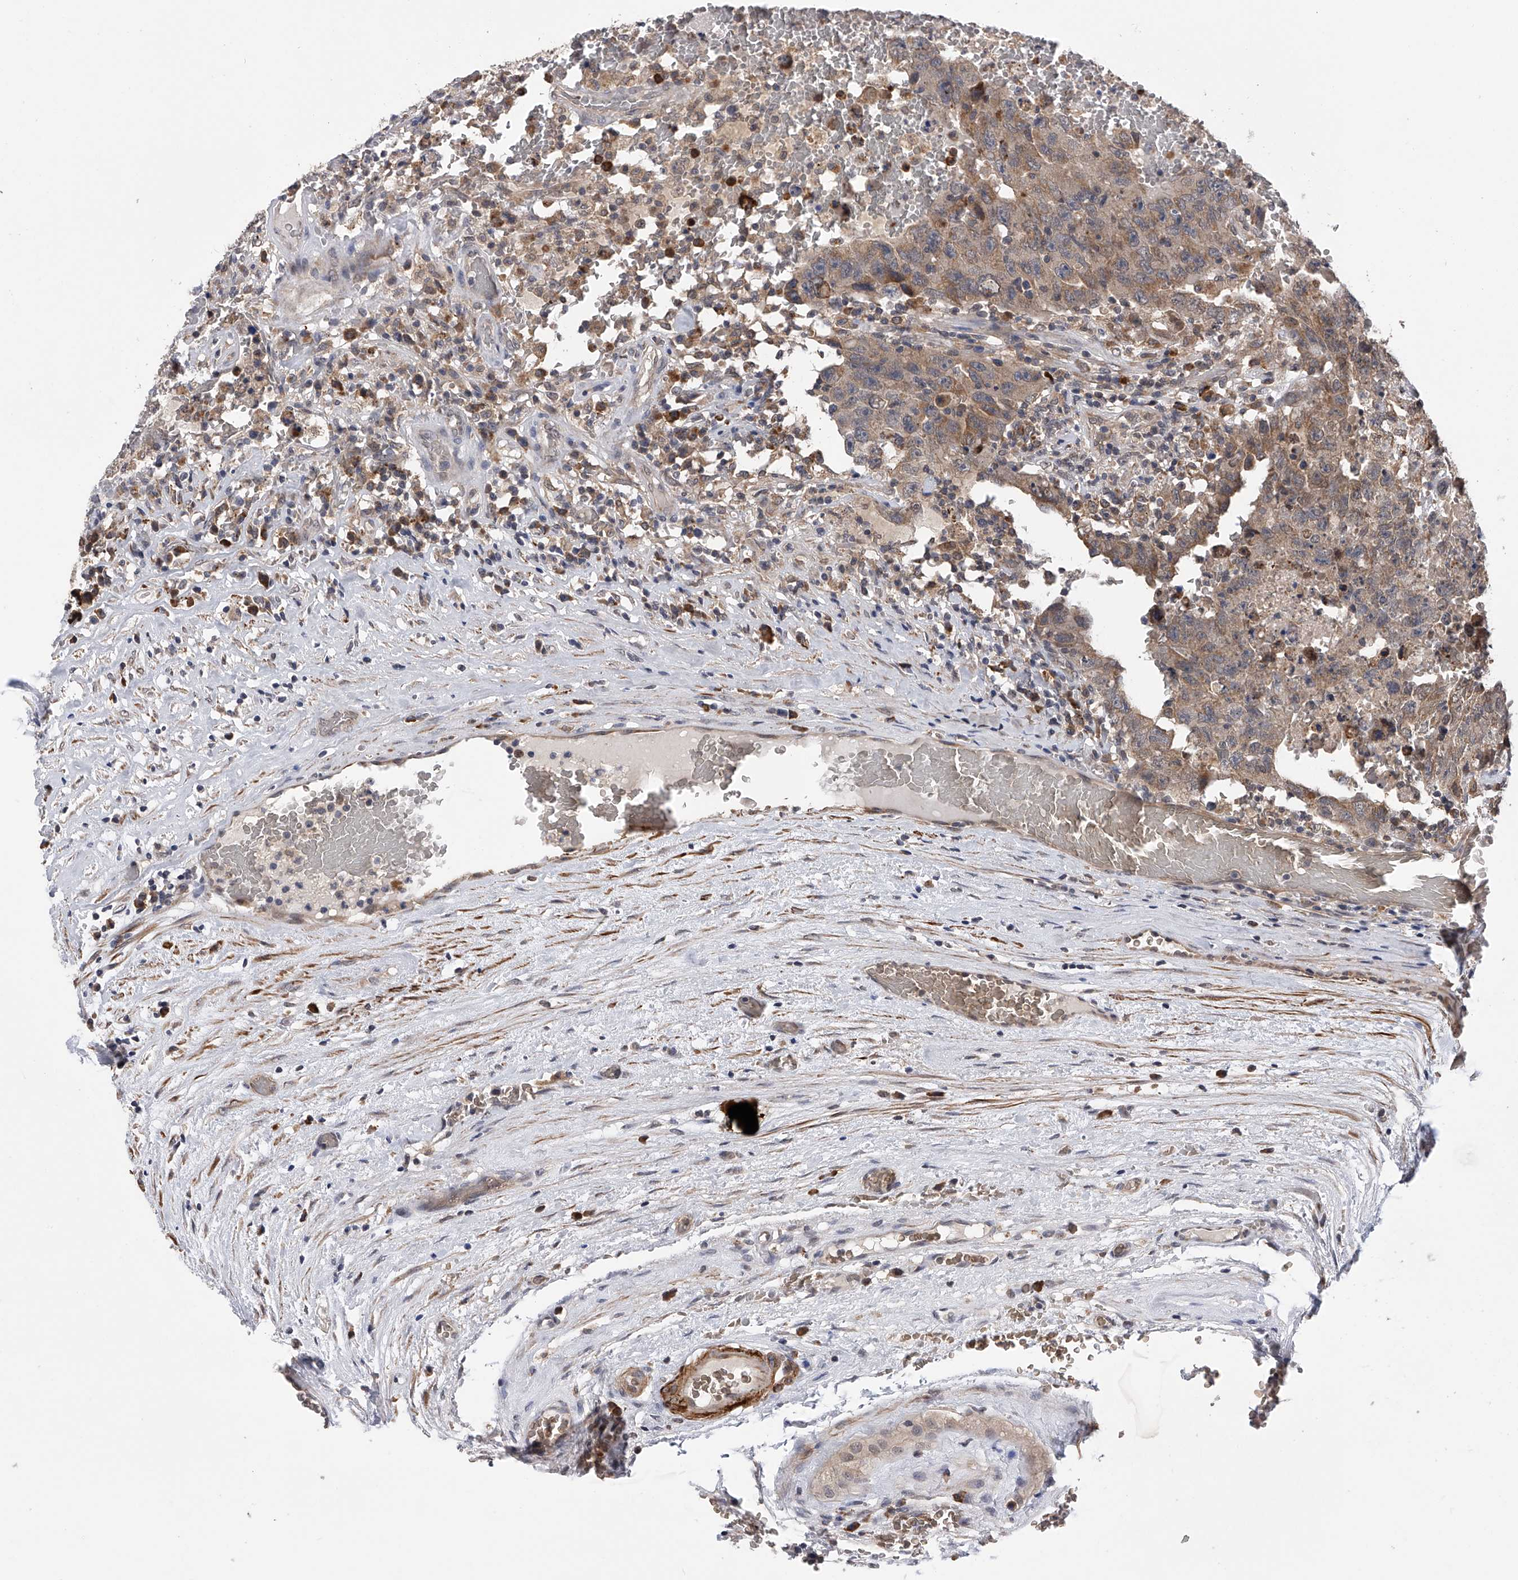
{"staining": {"intensity": "weak", "quantity": ">75%", "location": "cytoplasmic/membranous"}, "tissue": "testis cancer", "cell_type": "Tumor cells", "image_type": "cancer", "snomed": [{"axis": "morphology", "description": "Carcinoma, Embryonal, NOS"}, {"axis": "topography", "description": "Testis"}], "caption": "Immunohistochemical staining of testis embryonal carcinoma reveals weak cytoplasmic/membranous protein staining in about >75% of tumor cells.", "gene": "SPOCK1", "patient": {"sex": "male", "age": 26}}